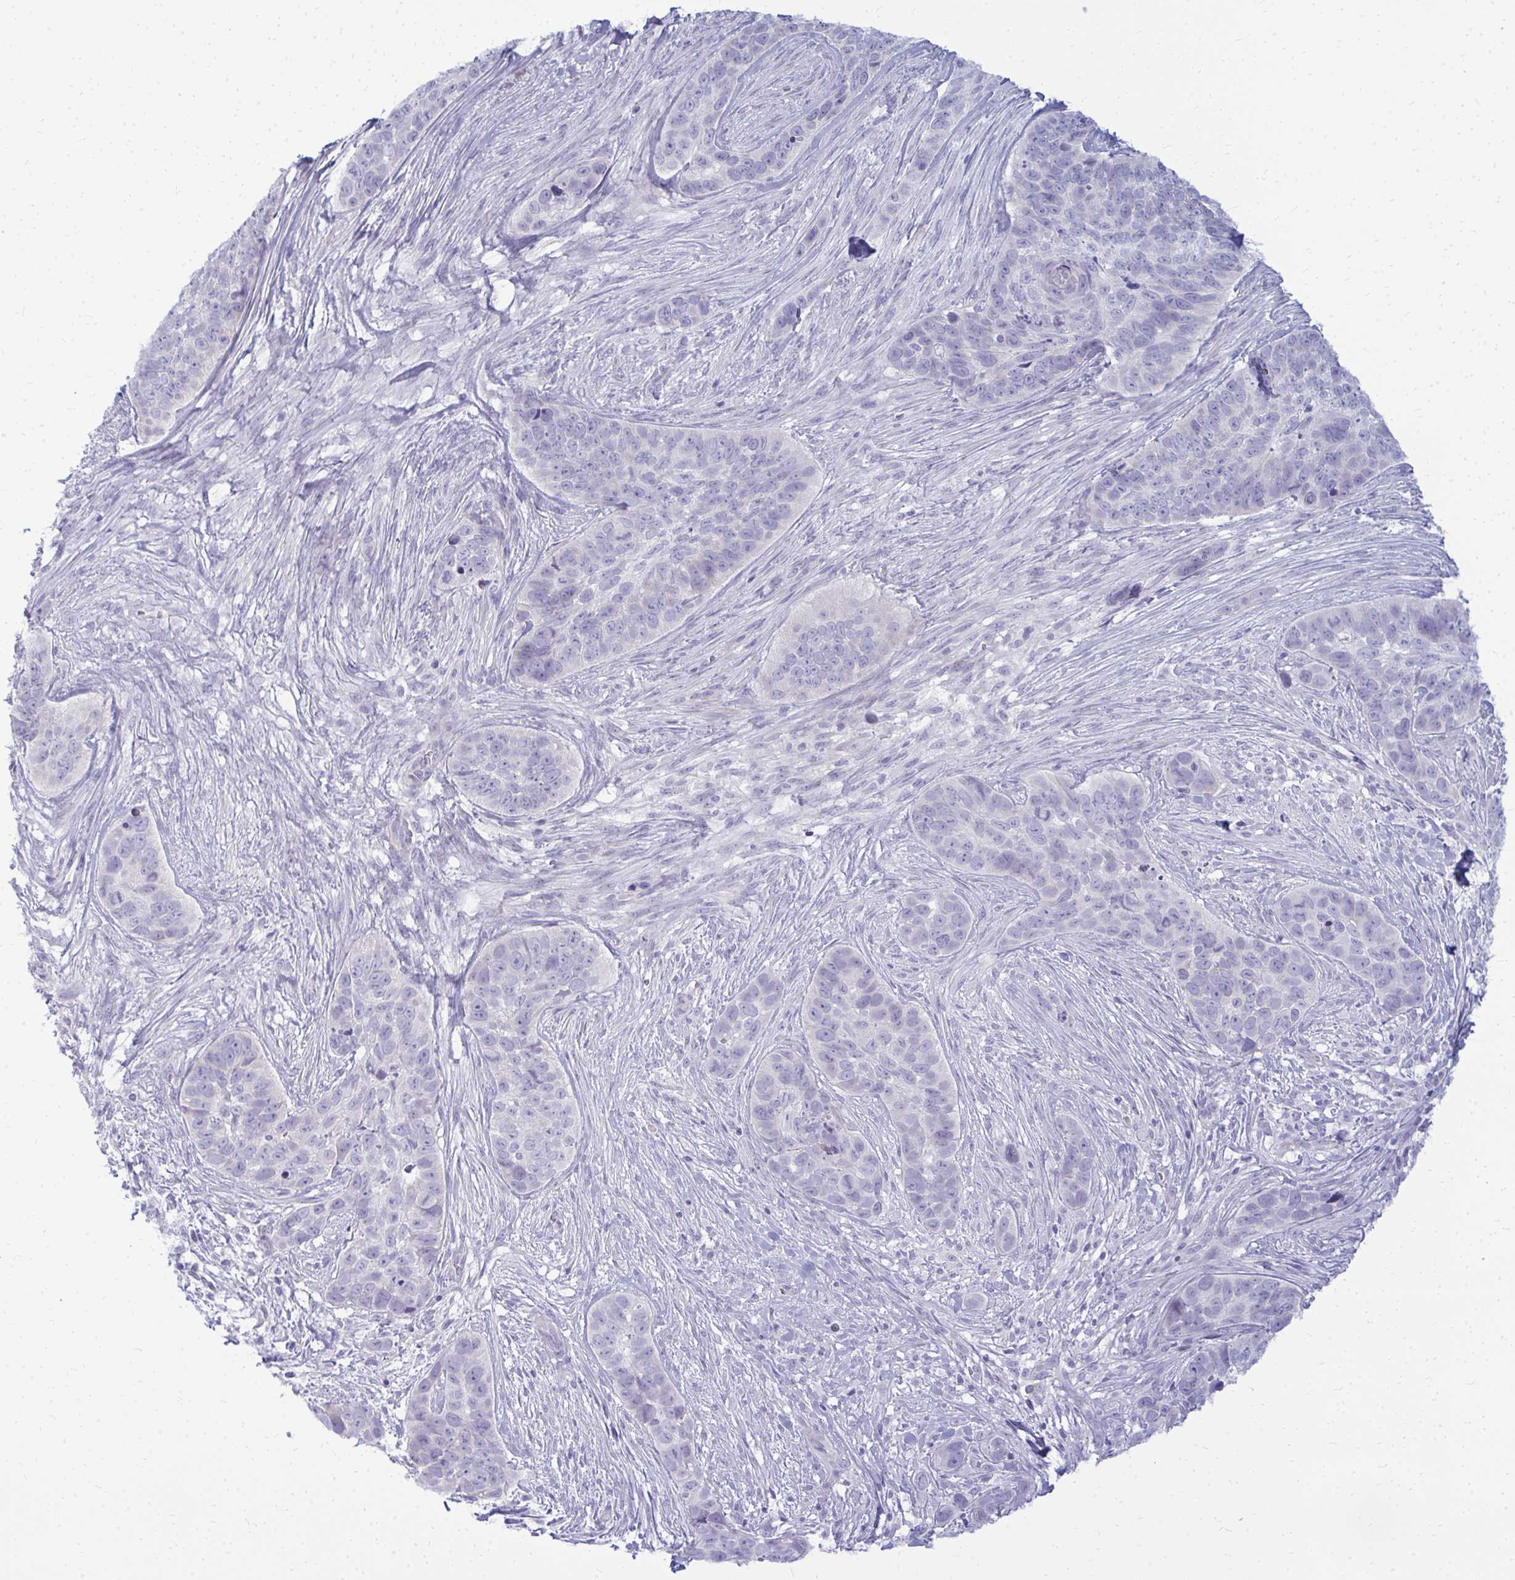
{"staining": {"intensity": "negative", "quantity": "none", "location": "none"}, "tissue": "skin cancer", "cell_type": "Tumor cells", "image_type": "cancer", "snomed": [{"axis": "morphology", "description": "Basal cell carcinoma"}, {"axis": "topography", "description": "Skin"}], "caption": "Basal cell carcinoma (skin) was stained to show a protein in brown. There is no significant staining in tumor cells.", "gene": "TSPEAR", "patient": {"sex": "female", "age": 82}}